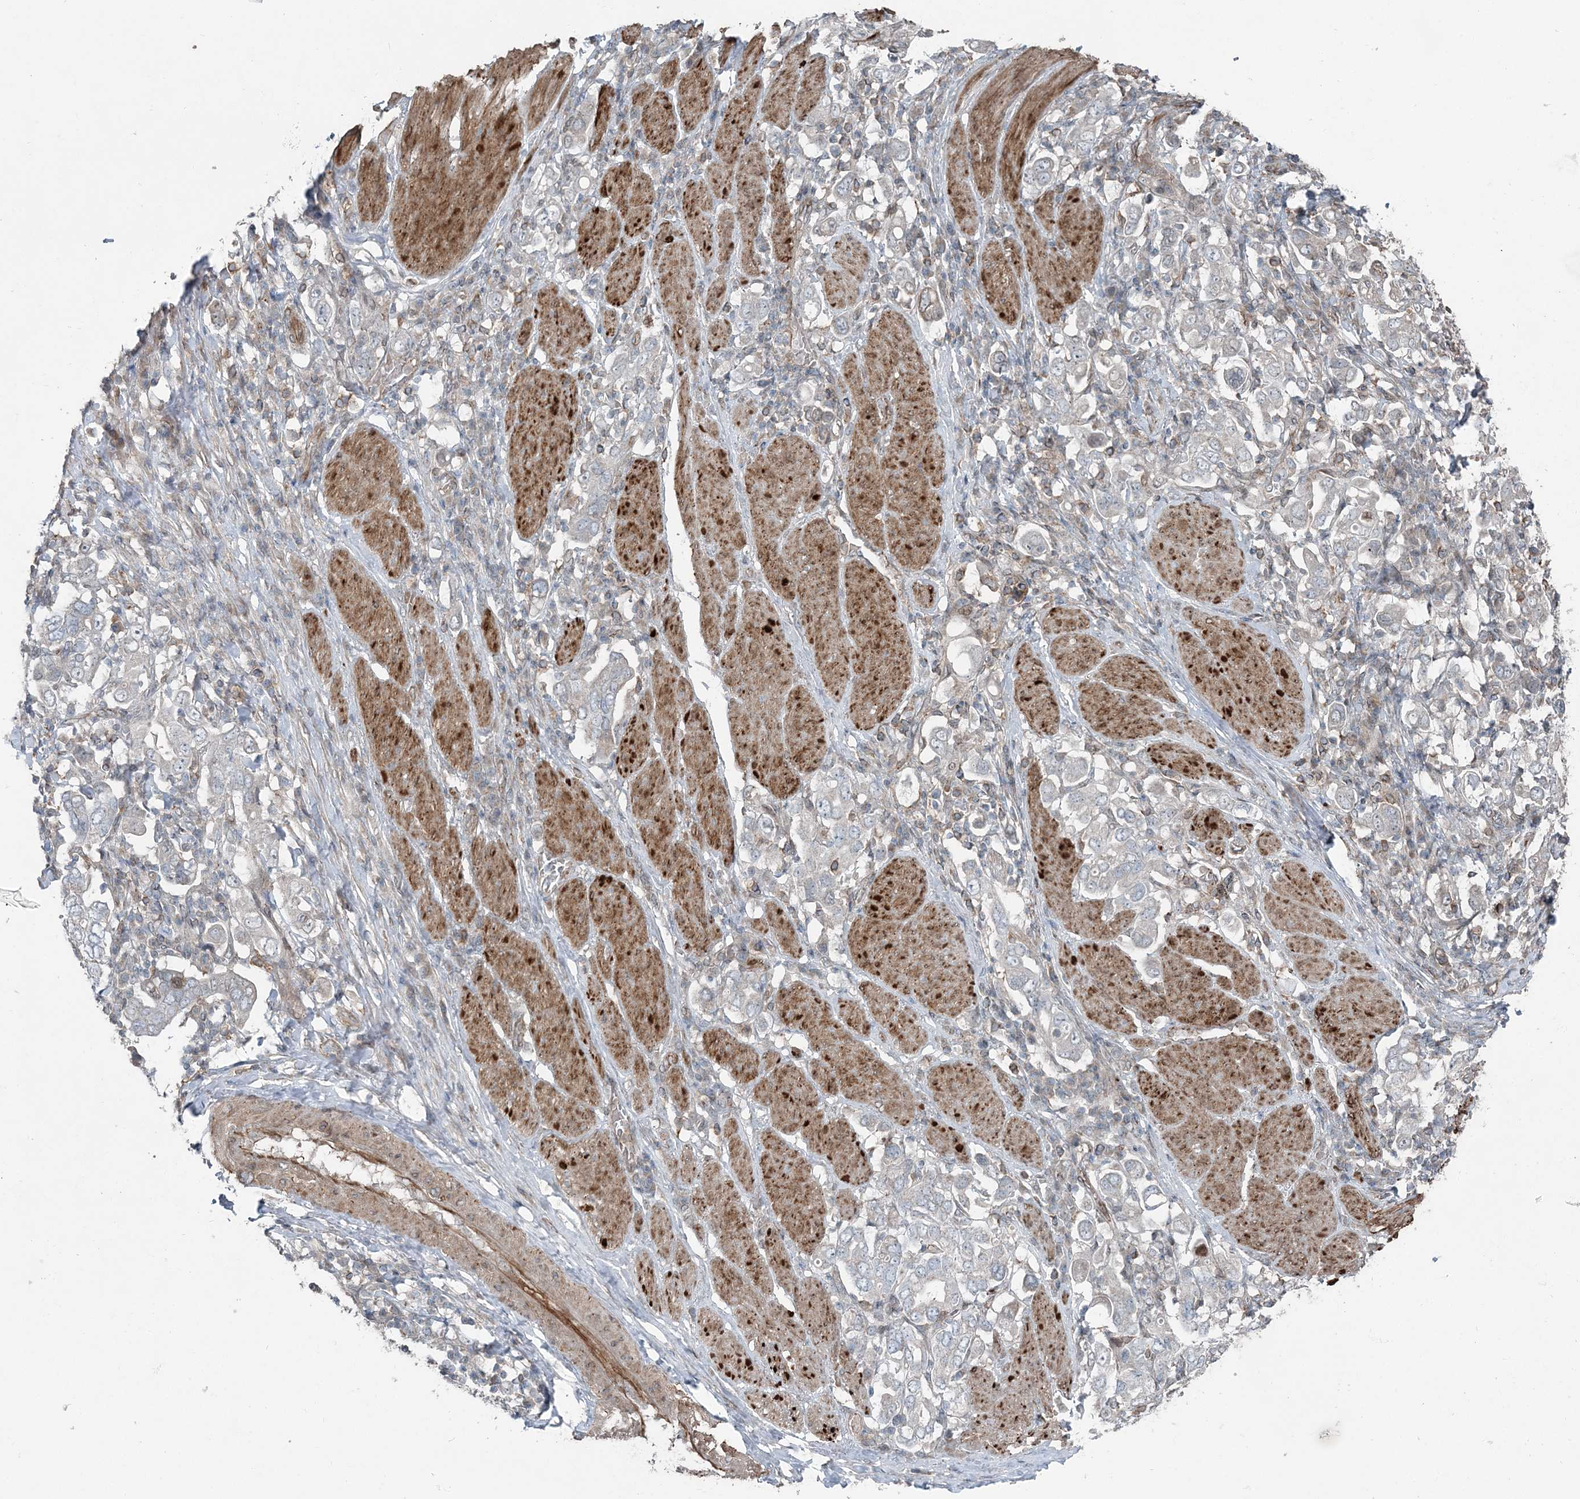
{"staining": {"intensity": "negative", "quantity": "none", "location": "none"}, "tissue": "stomach cancer", "cell_type": "Tumor cells", "image_type": "cancer", "snomed": [{"axis": "morphology", "description": "Adenocarcinoma, NOS"}, {"axis": "topography", "description": "Stomach, upper"}], "caption": "This is an immunohistochemistry histopathology image of human stomach adenocarcinoma. There is no expression in tumor cells.", "gene": "FBXL17", "patient": {"sex": "male", "age": 62}}